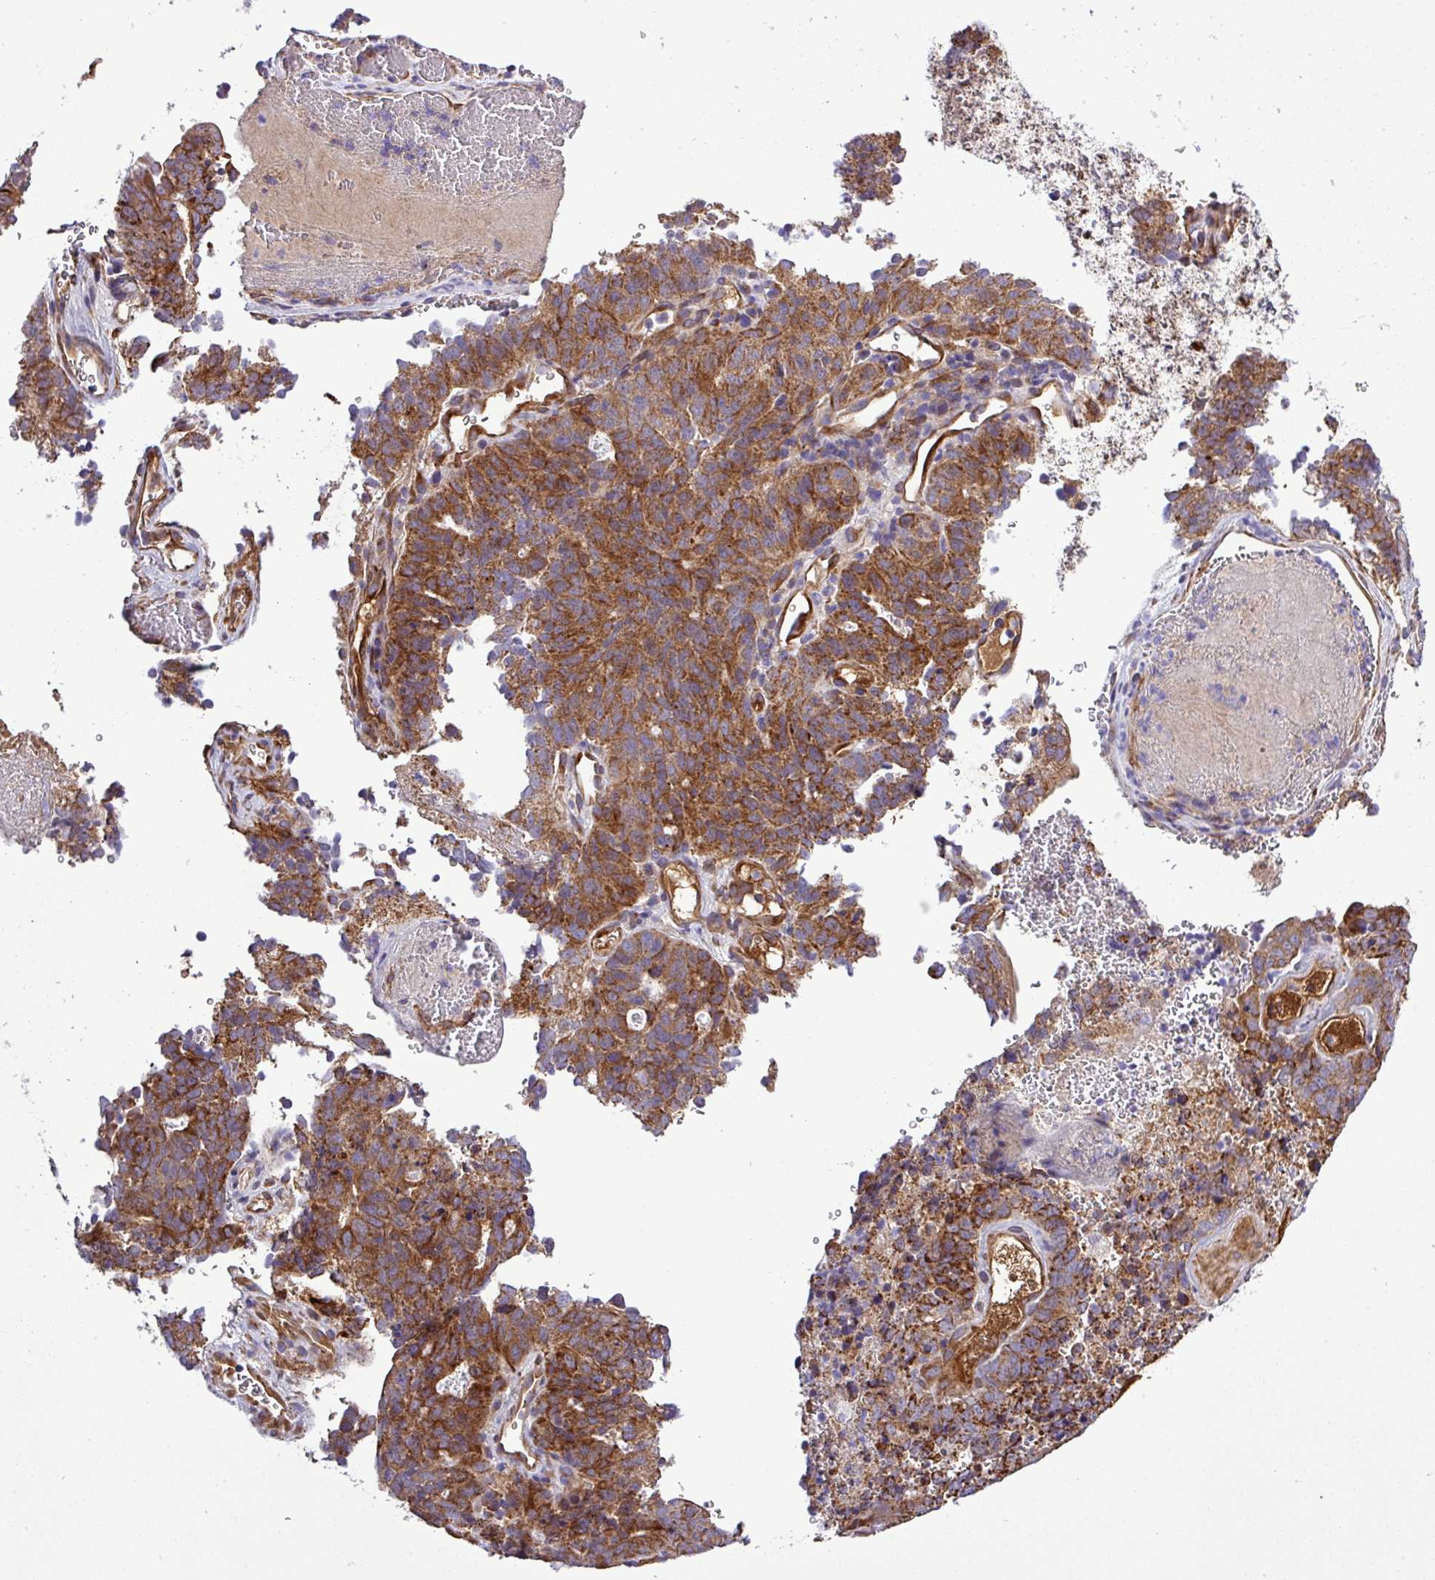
{"staining": {"intensity": "strong", "quantity": ">75%", "location": "cytoplasmic/membranous"}, "tissue": "cervical cancer", "cell_type": "Tumor cells", "image_type": "cancer", "snomed": [{"axis": "morphology", "description": "Adenocarcinoma, NOS"}, {"axis": "topography", "description": "Cervix"}], "caption": "This is an image of immunohistochemistry staining of cervical cancer, which shows strong staining in the cytoplasmic/membranous of tumor cells.", "gene": "CWH43", "patient": {"sex": "female", "age": 38}}